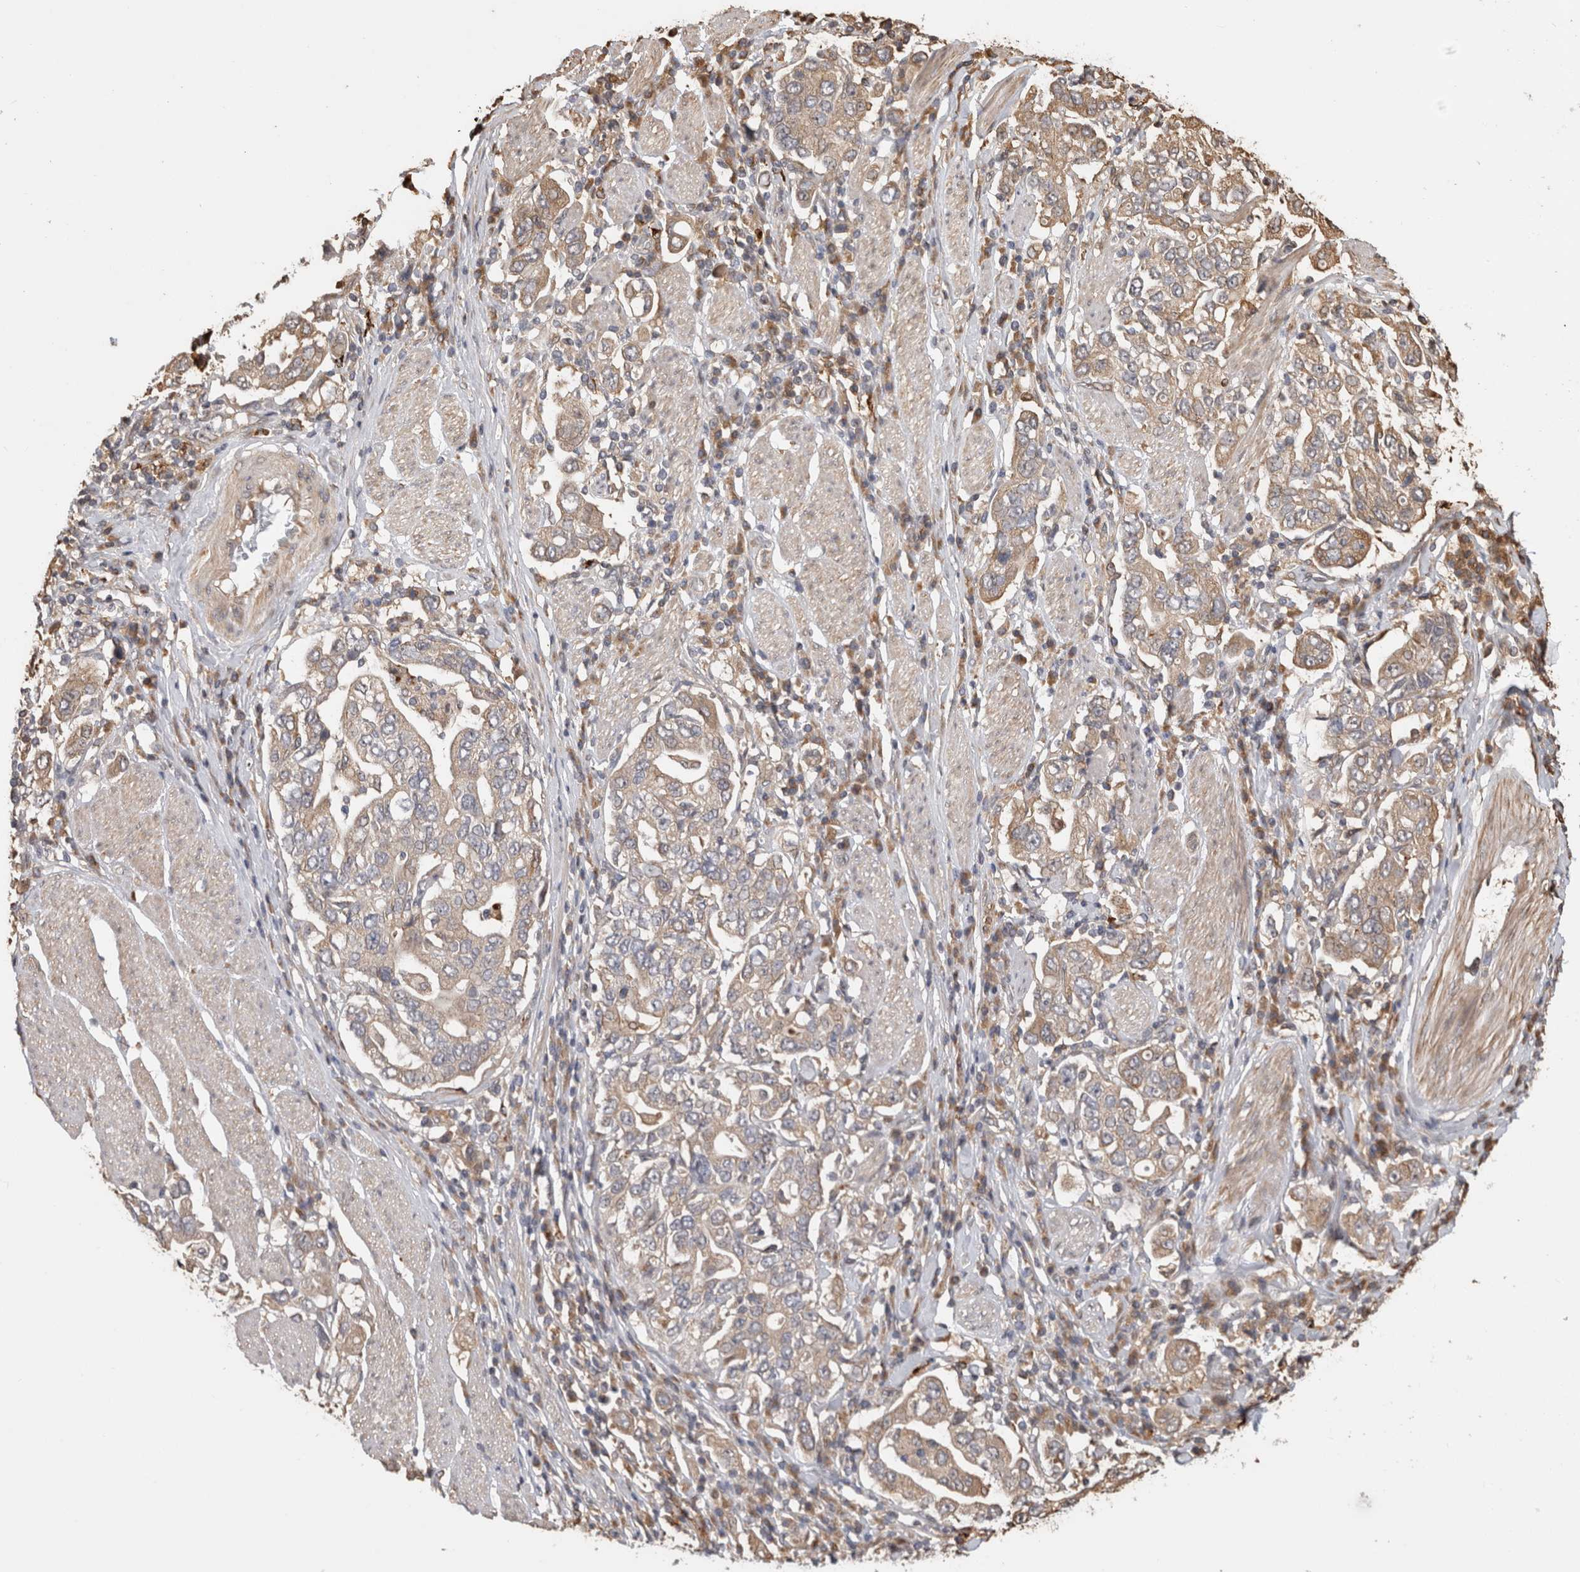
{"staining": {"intensity": "weak", "quantity": "25%-75%", "location": "cytoplasmic/membranous"}, "tissue": "stomach cancer", "cell_type": "Tumor cells", "image_type": "cancer", "snomed": [{"axis": "morphology", "description": "Adenocarcinoma, NOS"}, {"axis": "topography", "description": "Stomach, upper"}], "caption": "Immunohistochemical staining of stomach cancer (adenocarcinoma) displays low levels of weak cytoplasmic/membranous expression in about 25%-75% of tumor cells.", "gene": "CLIP1", "patient": {"sex": "male", "age": 62}}